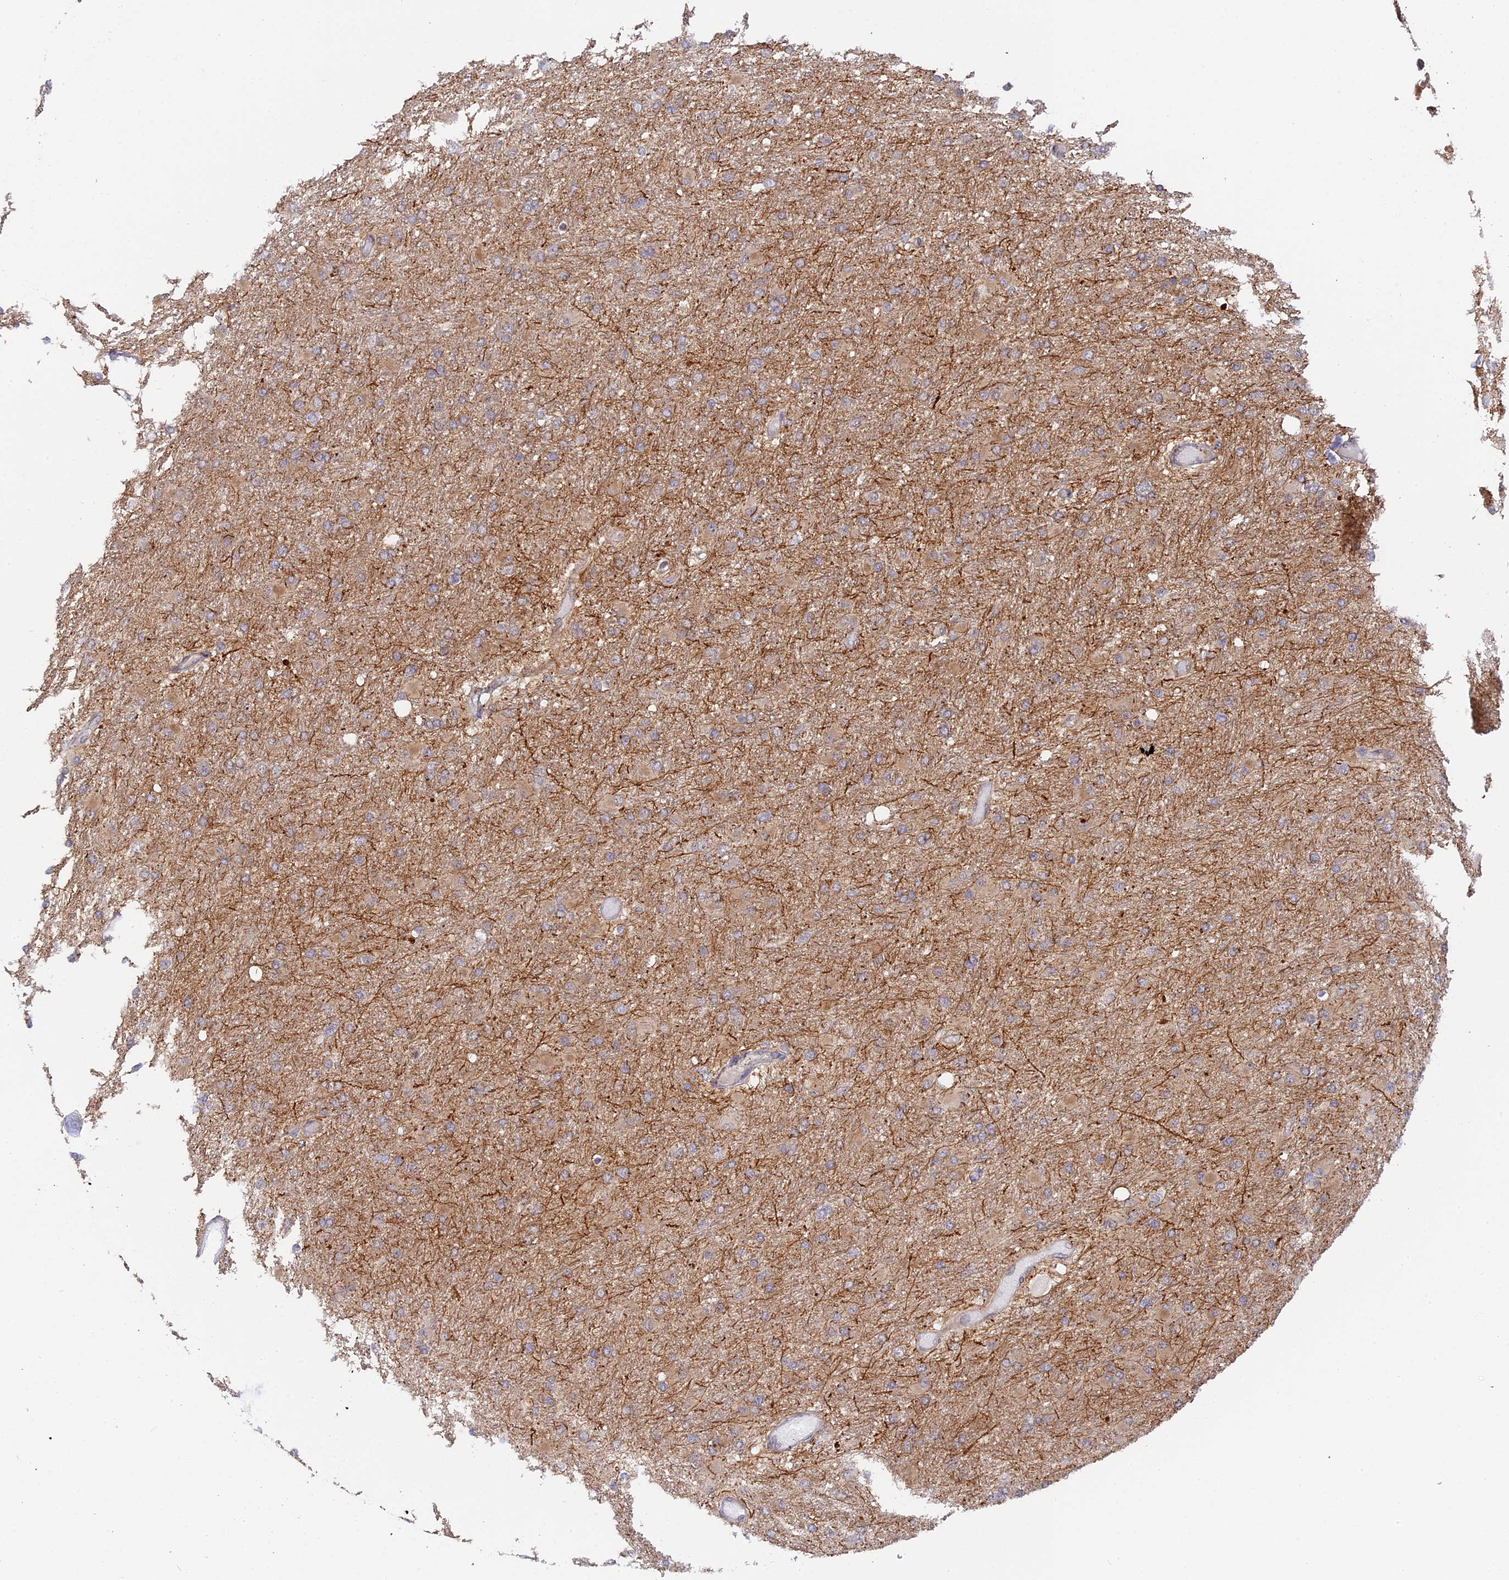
{"staining": {"intensity": "weak", "quantity": ">75%", "location": "cytoplasmic/membranous"}, "tissue": "glioma", "cell_type": "Tumor cells", "image_type": "cancer", "snomed": [{"axis": "morphology", "description": "Glioma, malignant, High grade"}, {"axis": "topography", "description": "Cerebral cortex"}], "caption": "High-grade glioma (malignant) stained for a protein reveals weak cytoplasmic/membranous positivity in tumor cells.", "gene": "GSKIP", "patient": {"sex": "female", "age": 36}}